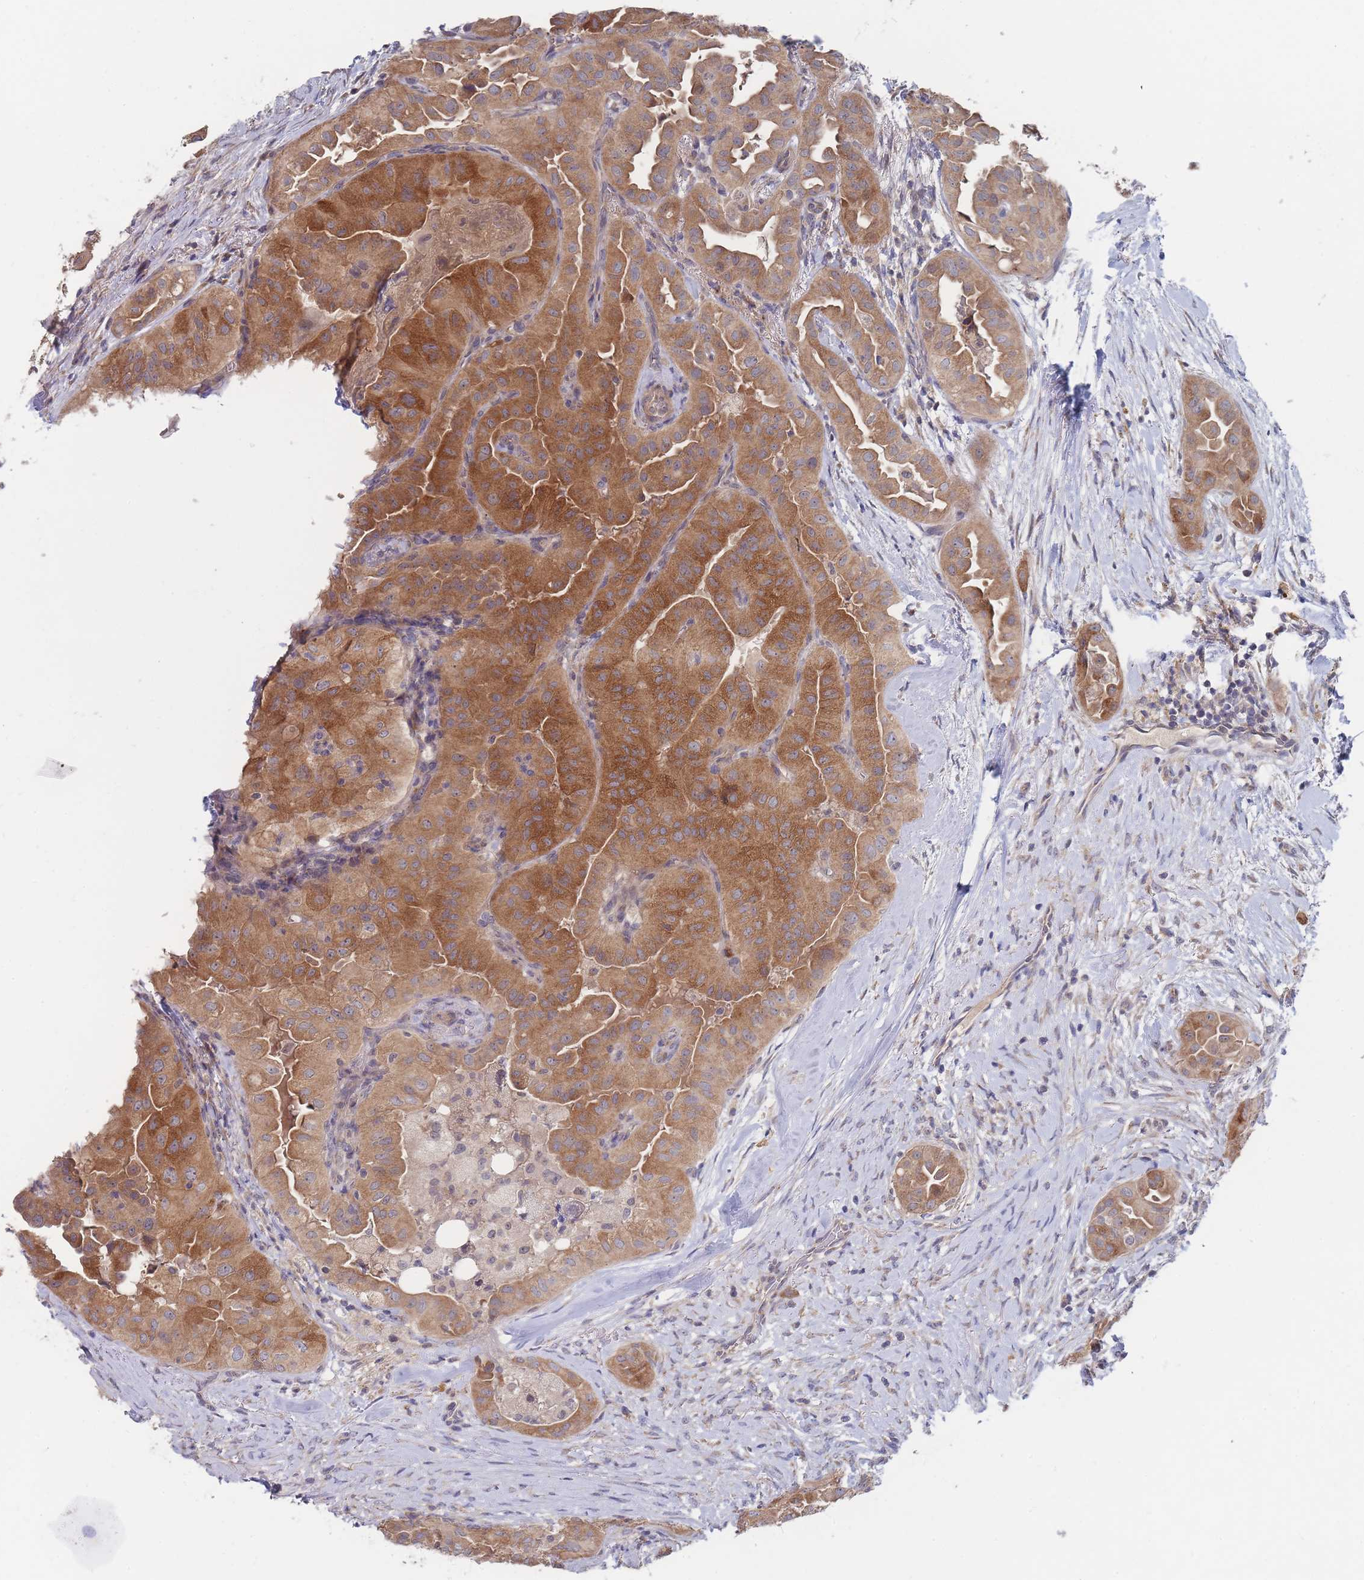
{"staining": {"intensity": "moderate", "quantity": ">75%", "location": "cytoplasmic/membranous"}, "tissue": "thyroid cancer", "cell_type": "Tumor cells", "image_type": "cancer", "snomed": [{"axis": "morphology", "description": "Normal tissue, NOS"}, {"axis": "morphology", "description": "Papillary adenocarcinoma, NOS"}, {"axis": "topography", "description": "Thyroid gland"}], "caption": "Thyroid cancer (papillary adenocarcinoma) tissue exhibits moderate cytoplasmic/membranous positivity in approximately >75% of tumor cells, visualized by immunohistochemistry.", "gene": "SLC35F5", "patient": {"sex": "female", "age": 59}}